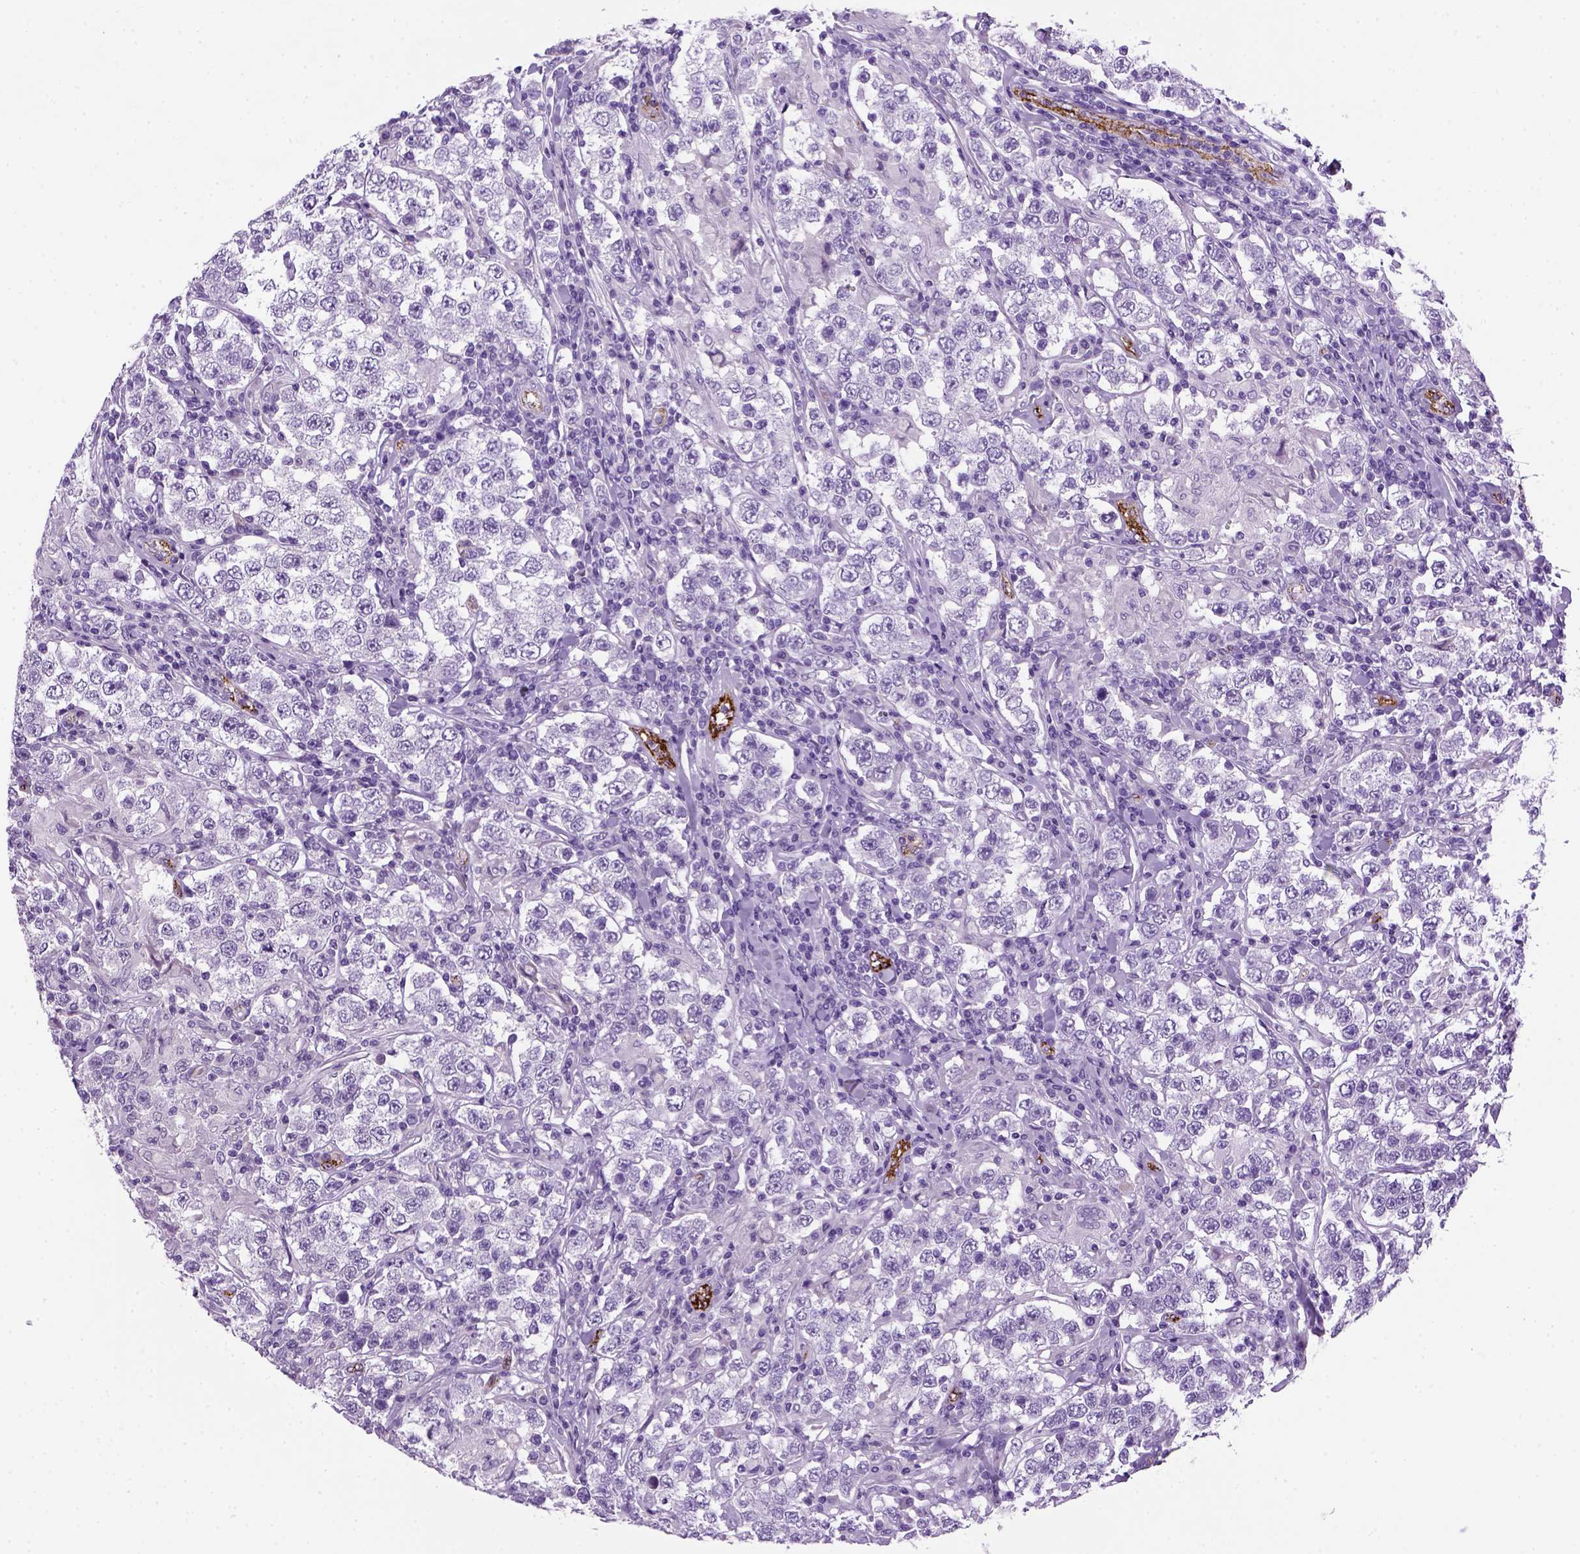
{"staining": {"intensity": "negative", "quantity": "none", "location": "none"}, "tissue": "testis cancer", "cell_type": "Tumor cells", "image_type": "cancer", "snomed": [{"axis": "morphology", "description": "Seminoma, NOS"}, {"axis": "morphology", "description": "Carcinoma, Embryonal, NOS"}, {"axis": "topography", "description": "Testis"}], "caption": "High magnification brightfield microscopy of testis seminoma stained with DAB (brown) and counterstained with hematoxylin (blue): tumor cells show no significant positivity. (DAB immunohistochemistry (IHC) visualized using brightfield microscopy, high magnification).", "gene": "VWF", "patient": {"sex": "male", "age": 41}}